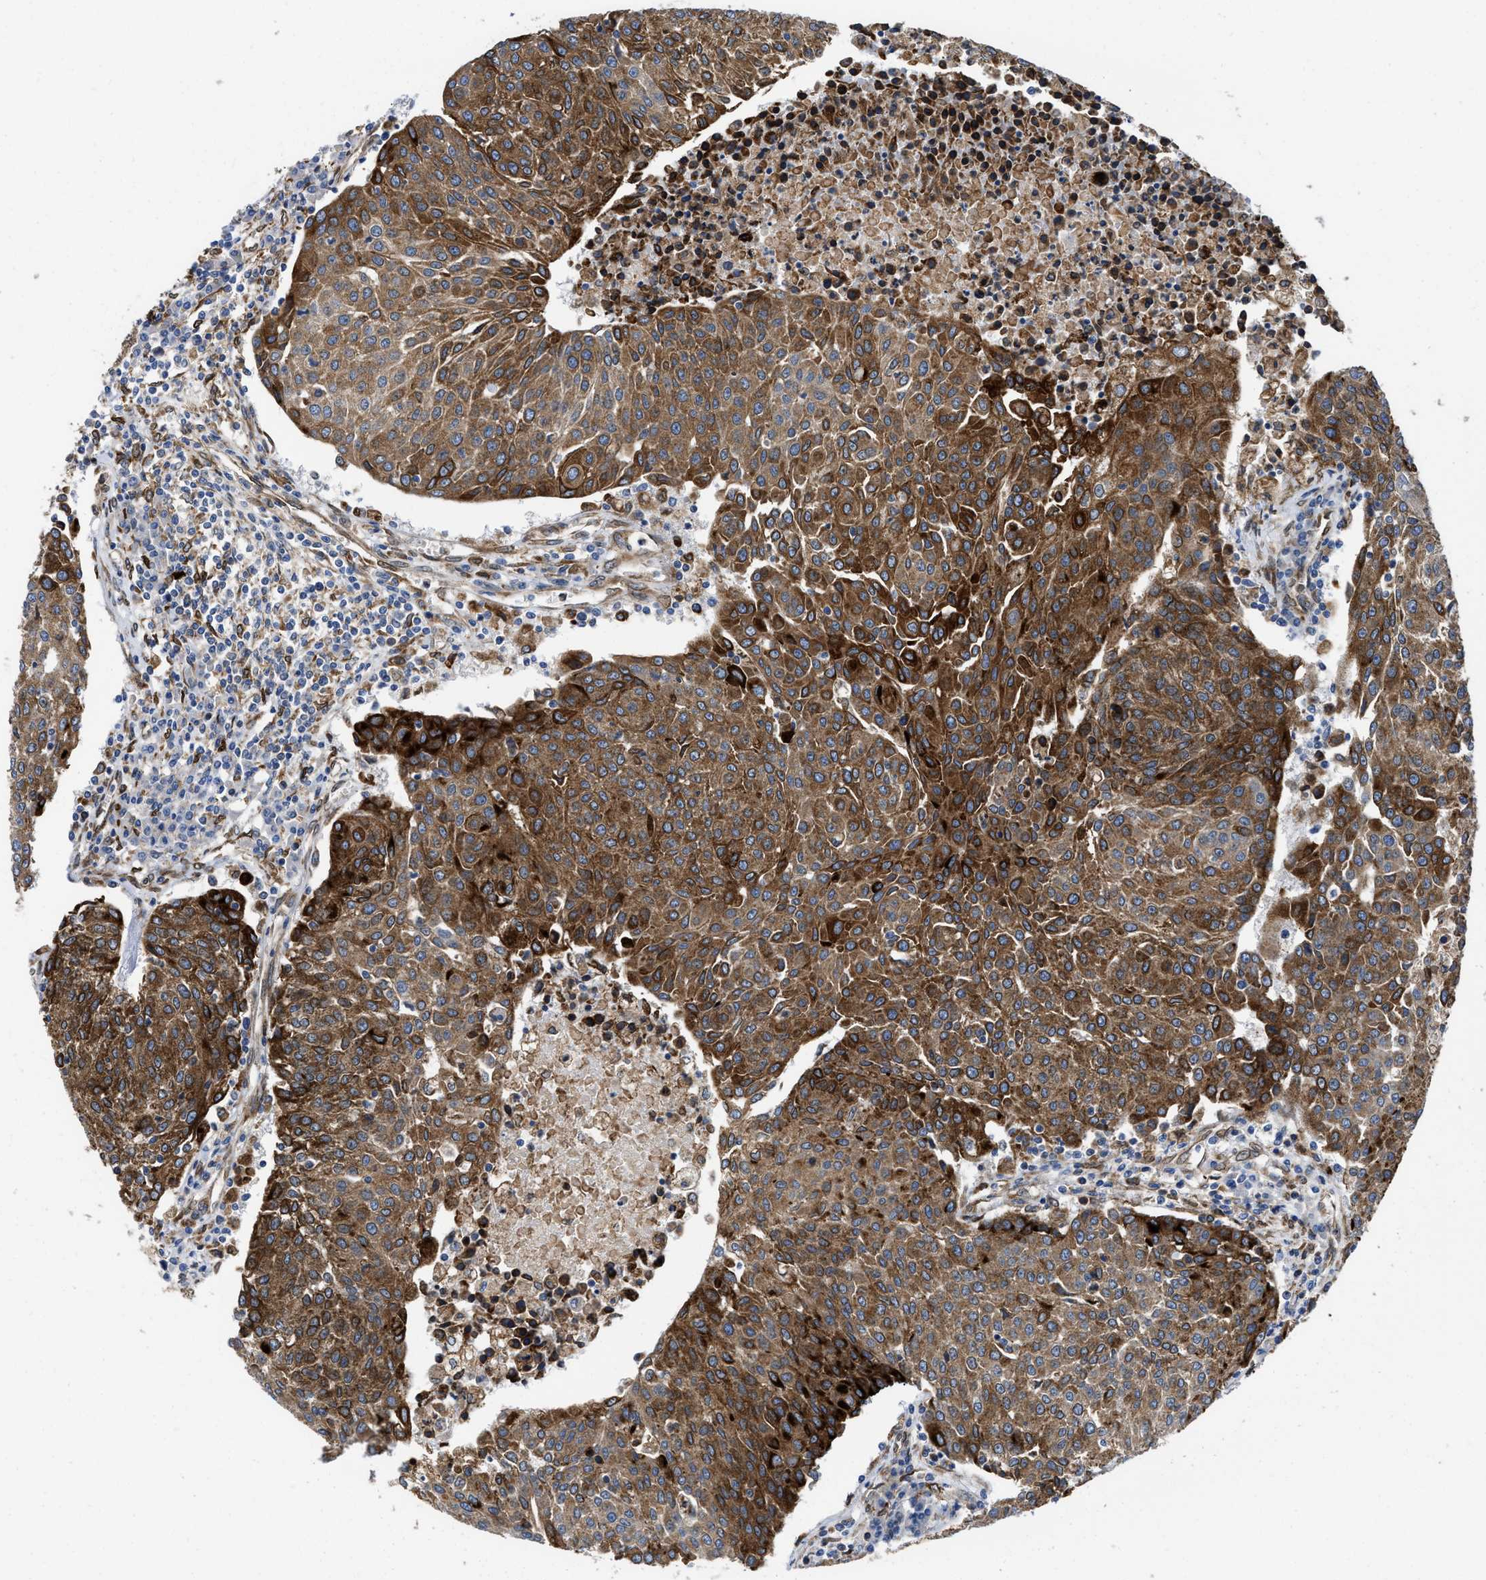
{"staining": {"intensity": "strong", "quantity": ">75%", "location": "cytoplasmic/membranous"}, "tissue": "urothelial cancer", "cell_type": "Tumor cells", "image_type": "cancer", "snomed": [{"axis": "morphology", "description": "Urothelial carcinoma, High grade"}, {"axis": "topography", "description": "Urinary bladder"}], "caption": "Protein staining by immunohistochemistry displays strong cytoplasmic/membranous expression in about >75% of tumor cells in urothelial cancer.", "gene": "ERLIN2", "patient": {"sex": "female", "age": 85}}